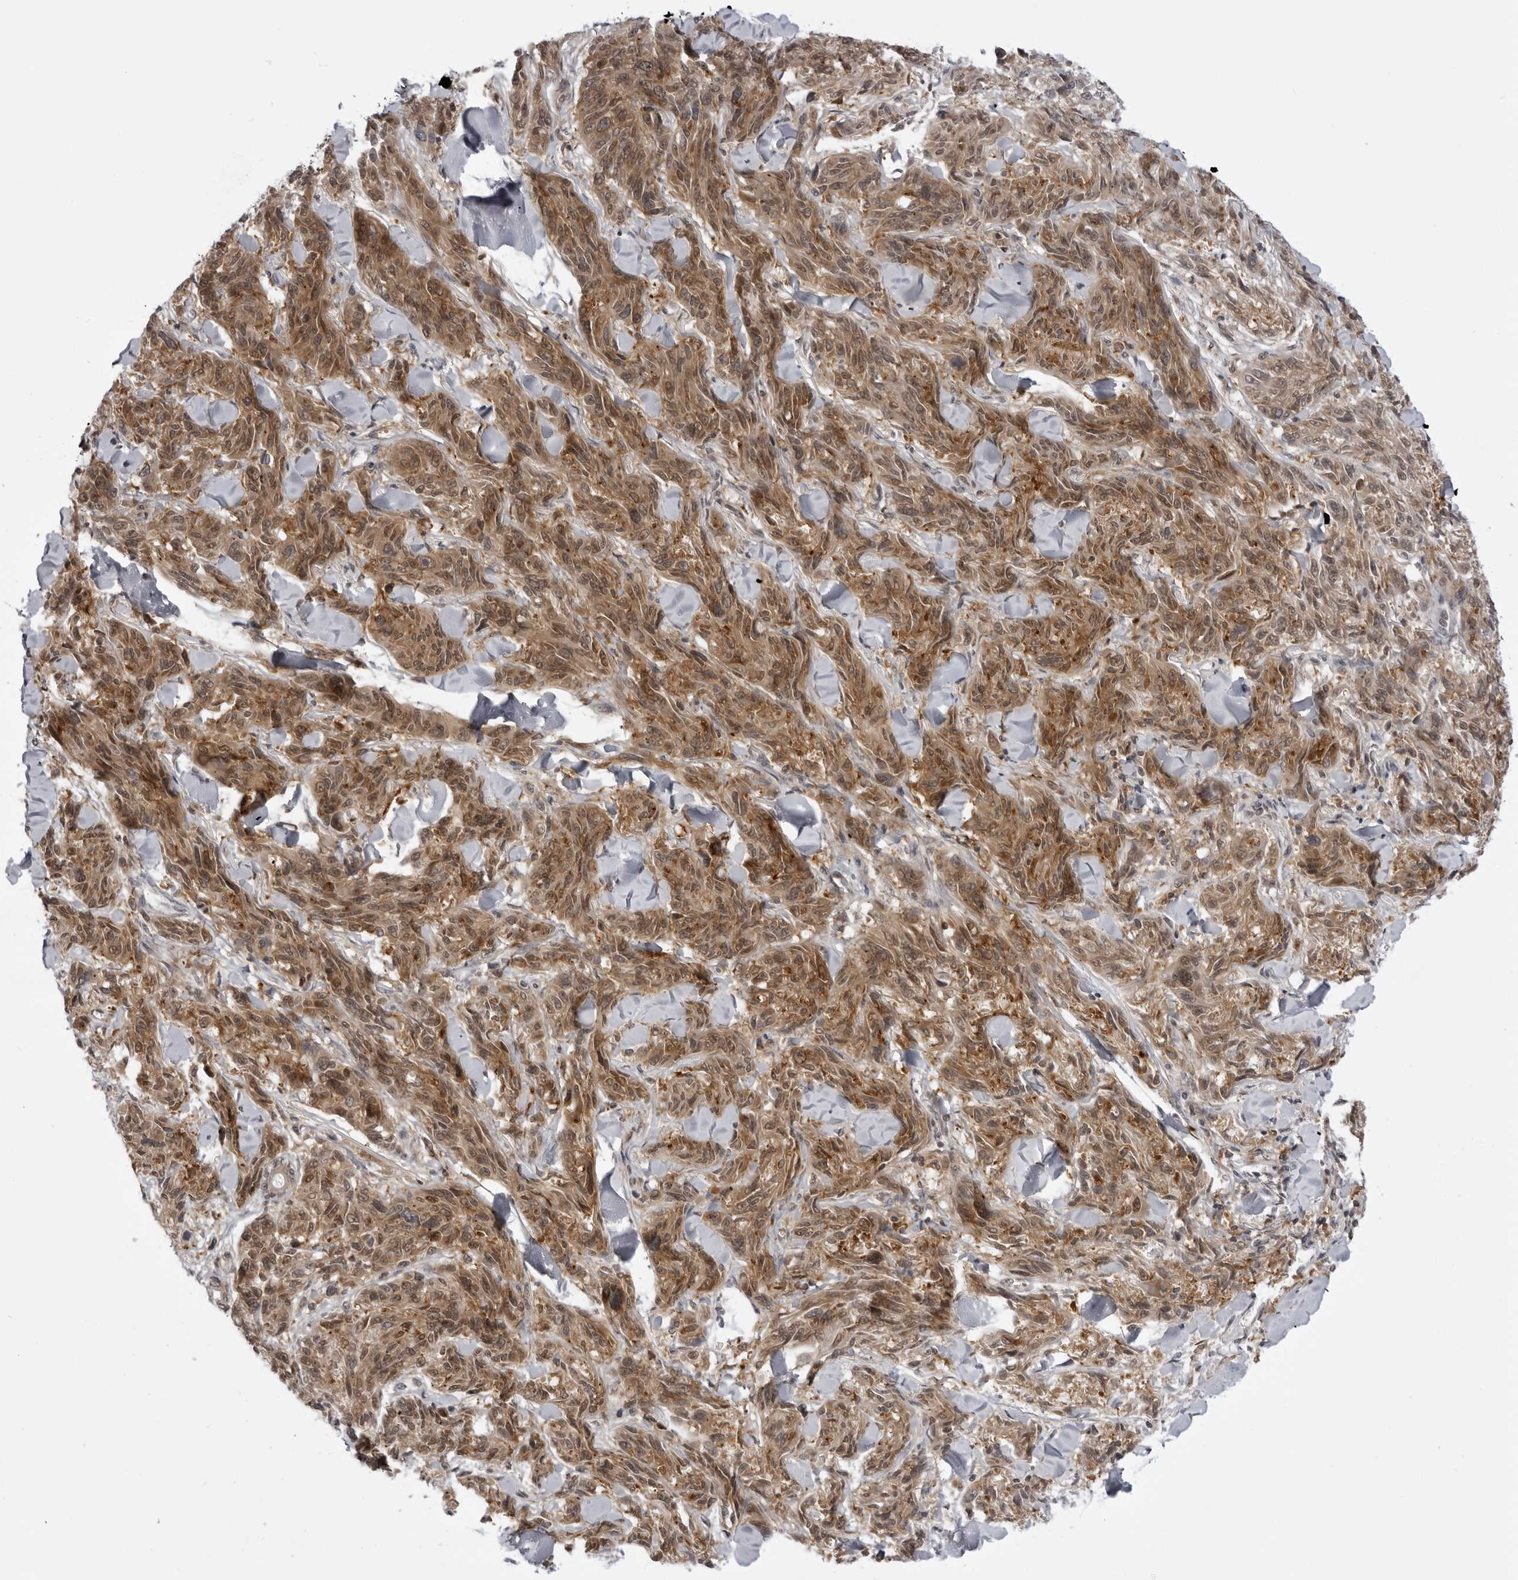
{"staining": {"intensity": "moderate", "quantity": ">75%", "location": "cytoplasmic/membranous"}, "tissue": "melanoma", "cell_type": "Tumor cells", "image_type": "cancer", "snomed": [{"axis": "morphology", "description": "Malignant melanoma, NOS"}, {"axis": "topography", "description": "Skin"}], "caption": "This photomicrograph exhibits melanoma stained with immunohistochemistry (IHC) to label a protein in brown. The cytoplasmic/membranous of tumor cells show moderate positivity for the protein. Nuclei are counter-stained blue.", "gene": "USP43", "patient": {"sex": "male", "age": 53}}